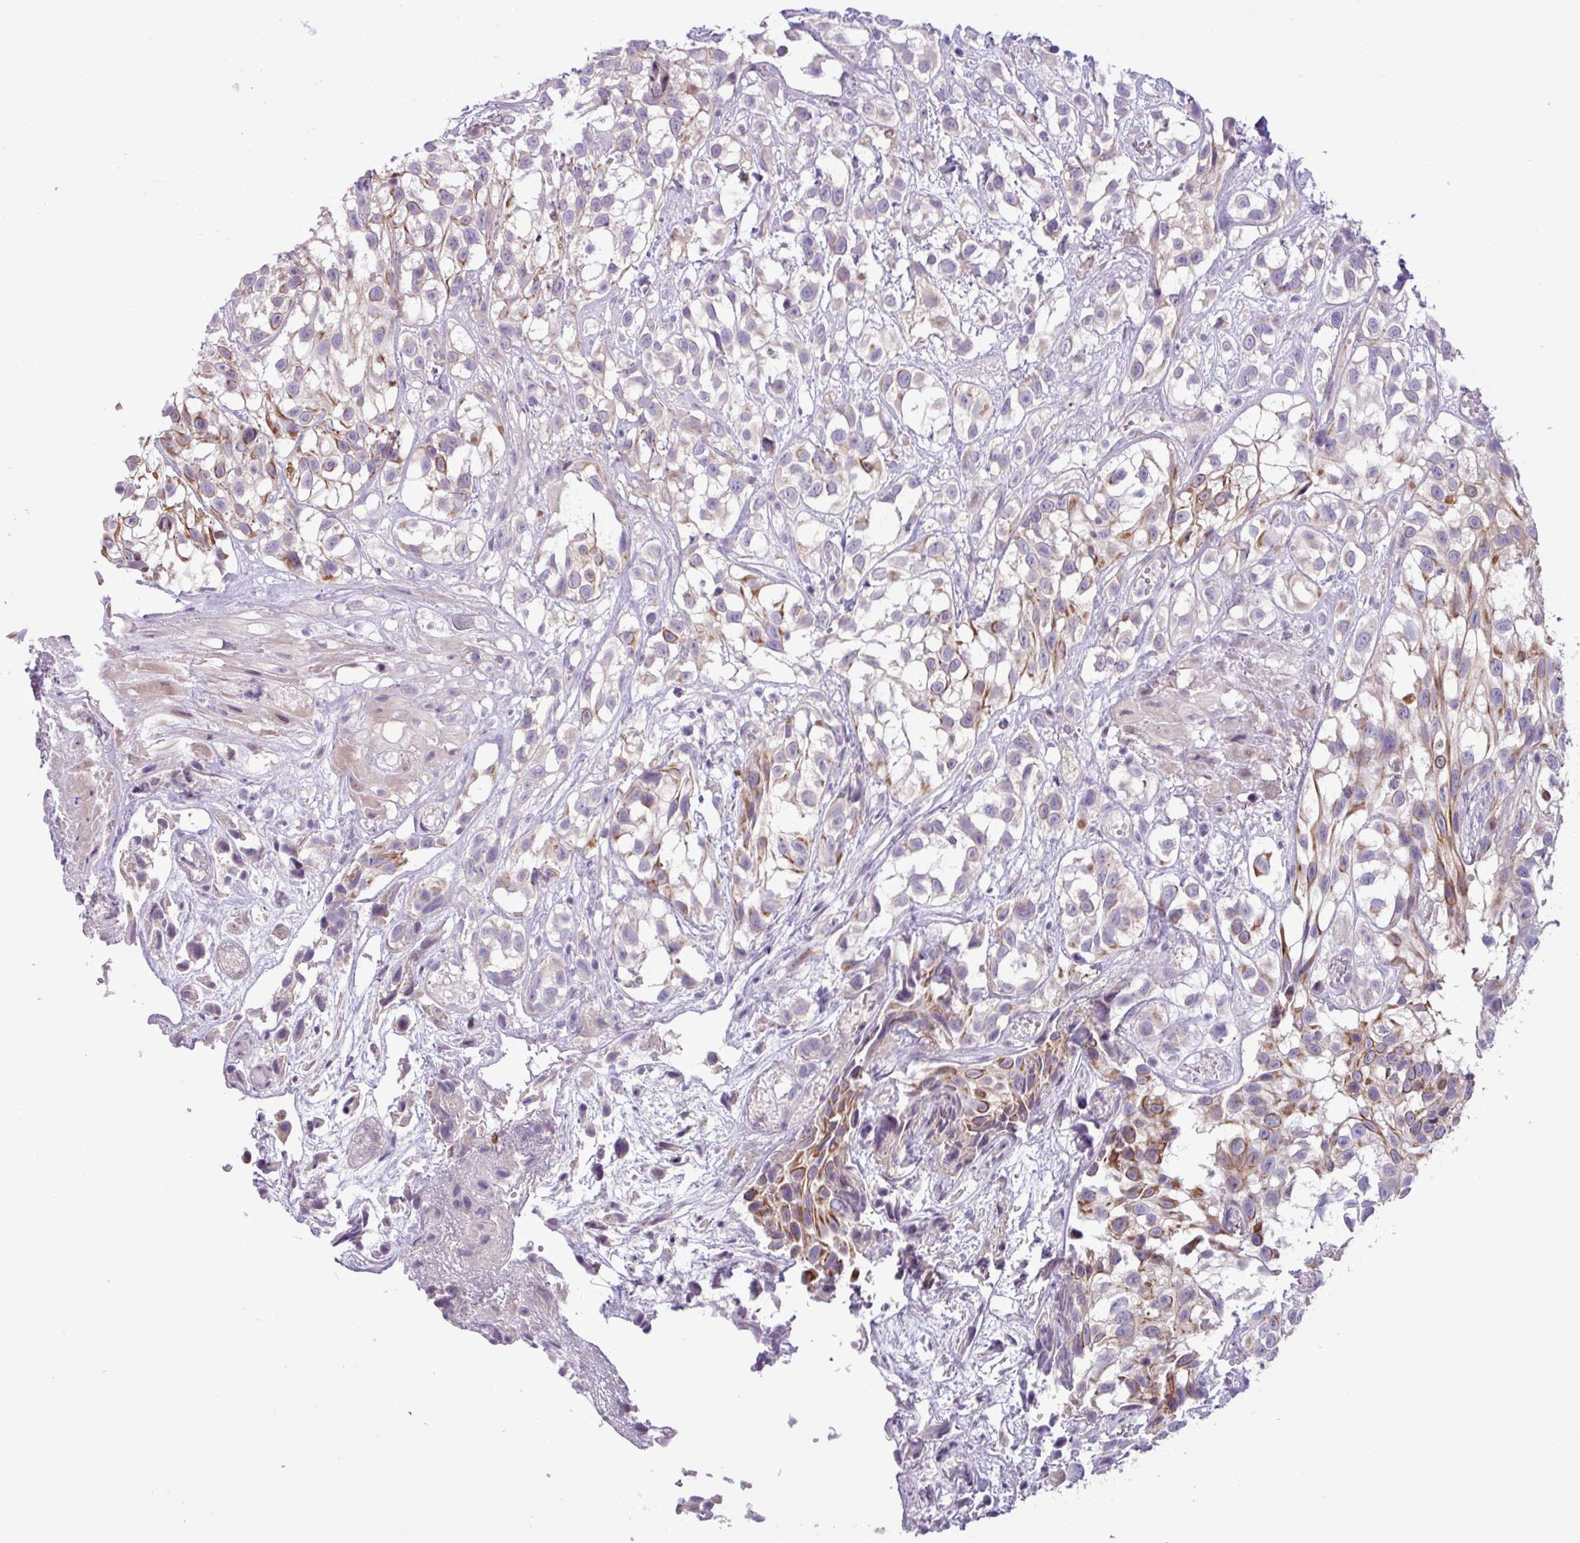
{"staining": {"intensity": "moderate", "quantity": "<25%", "location": "cytoplasmic/membranous"}, "tissue": "urothelial cancer", "cell_type": "Tumor cells", "image_type": "cancer", "snomed": [{"axis": "morphology", "description": "Urothelial carcinoma, High grade"}, {"axis": "topography", "description": "Urinary bladder"}], "caption": "A photomicrograph of human high-grade urothelial carcinoma stained for a protein reveals moderate cytoplasmic/membranous brown staining in tumor cells. (Stains: DAB in brown, nuclei in blue, Microscopy: brightfield microscopy at high magnification).", "gene": "PNLDC1", "patient": {"sex": "male", "age": 56}}